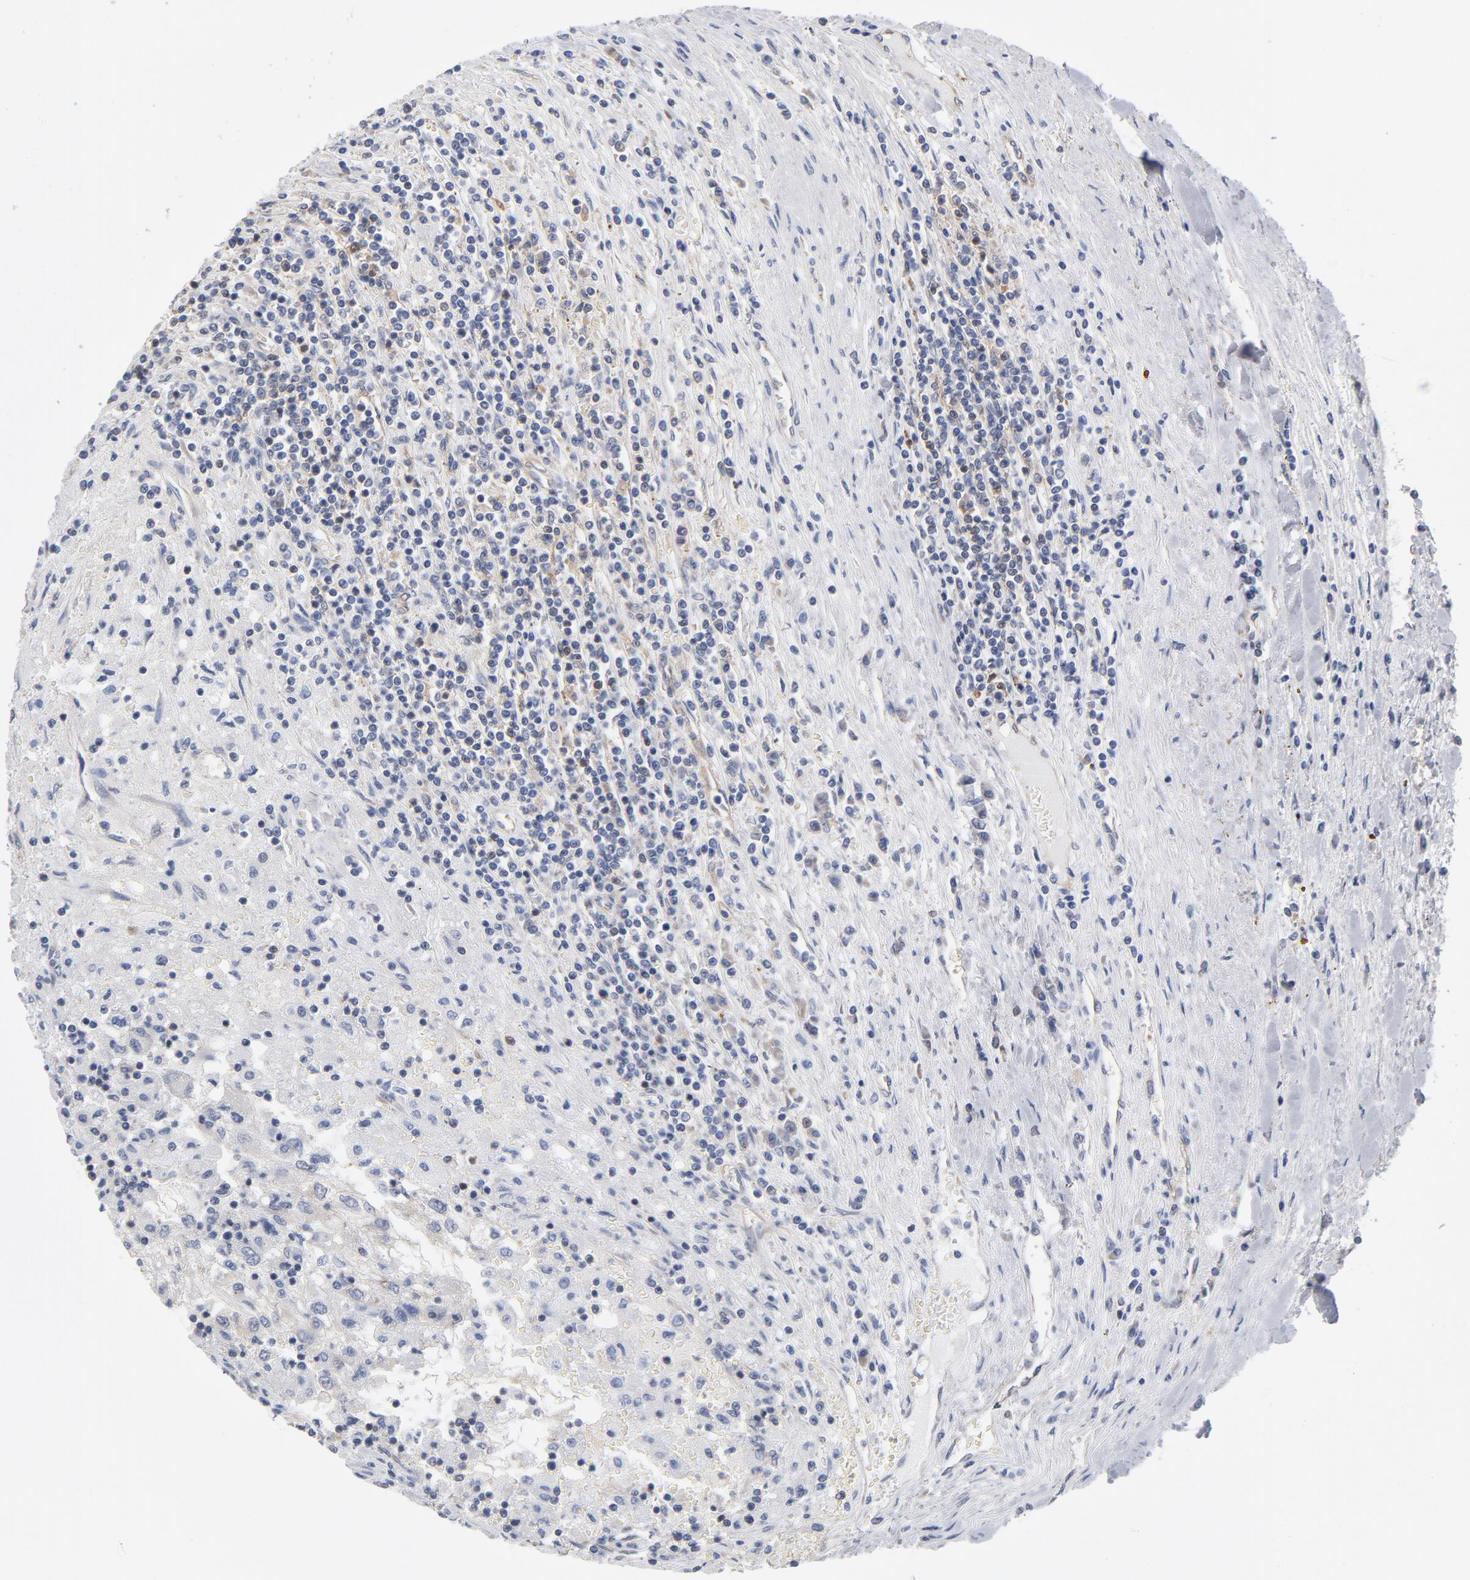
{"staining": {"intensity": "negative", "quantity": "none", "location": "none"}, "tissue": "renal cancer", "cell_type": "Tumor cells", "image_type": "cancer", "snomed": [{"axis": "morphology", "description": "Normal tissue, NOS"}, {"axis": "morphology", "description": "Adenocarcinoma, NOS"}, {"axis": "topography", "description": "Kidney"}], "caption": "A histopathology image of human renal cancer (adenocarcinoma) is negative for staining in tumor cells.", "gene": "ASMTL", "patient": {"sex": "male", "age": 71}}